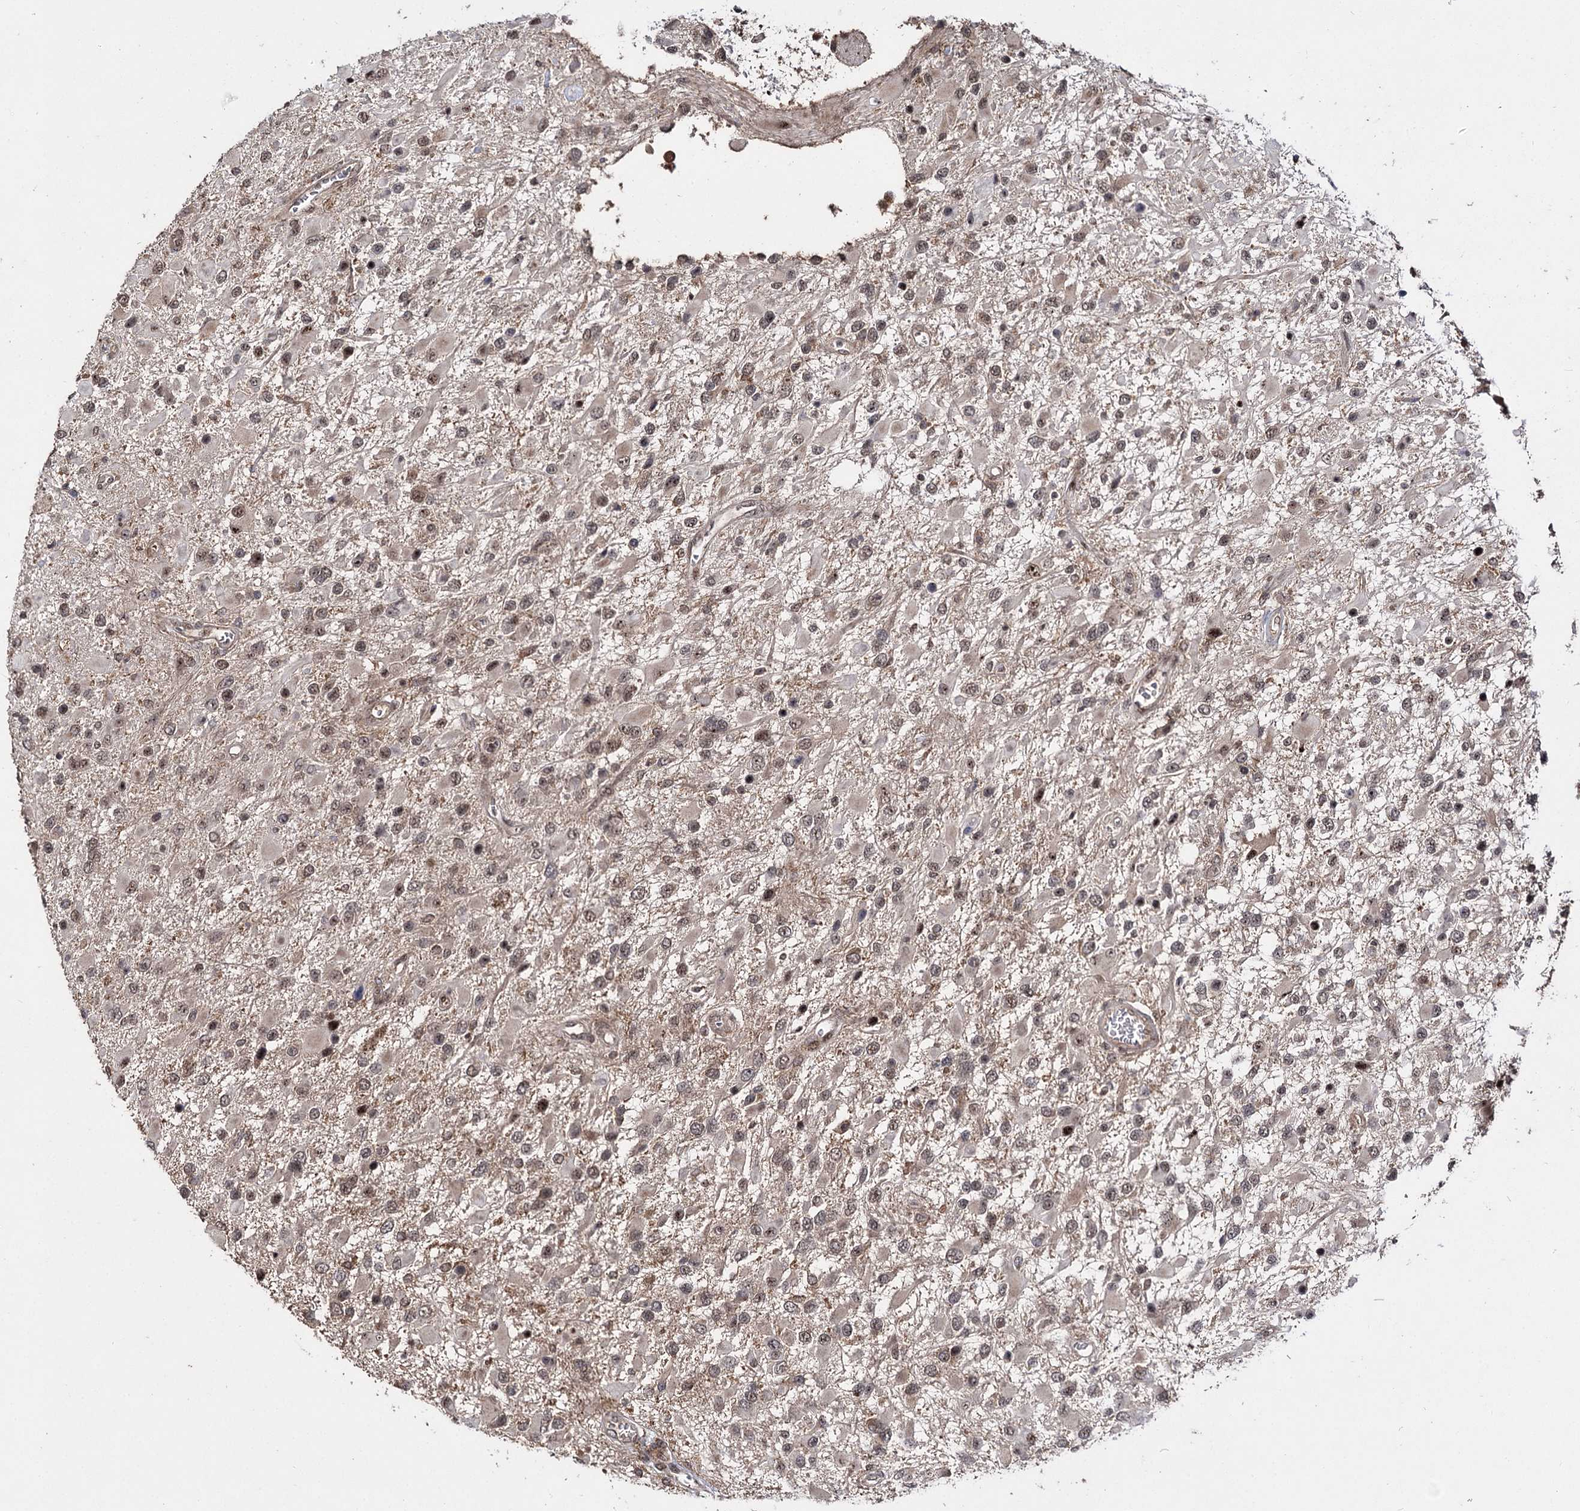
{"staining": {"intensity": "moderate", "quantity": ">75%", "location": "nuclear"}, "tissue": "glioma", "cell_type": "Tumor cells", "image_type": "cancer", "snomed": [{"axis": "morphology", "description": "Glioma, malignant, High grade"}, {"axis": "topography", "description": "Brain"}], "caption": "Malignant glioma (high-grade) tissue exhibits moderate nuclear expression in about >75% of tumor cells The staining was performed using DAB, with brown indicating positive protein expression. Nuclei are stained blue with hematoxylin.", "gene": "MKNK2", "patient": {"sex": "male", "age": 53}}